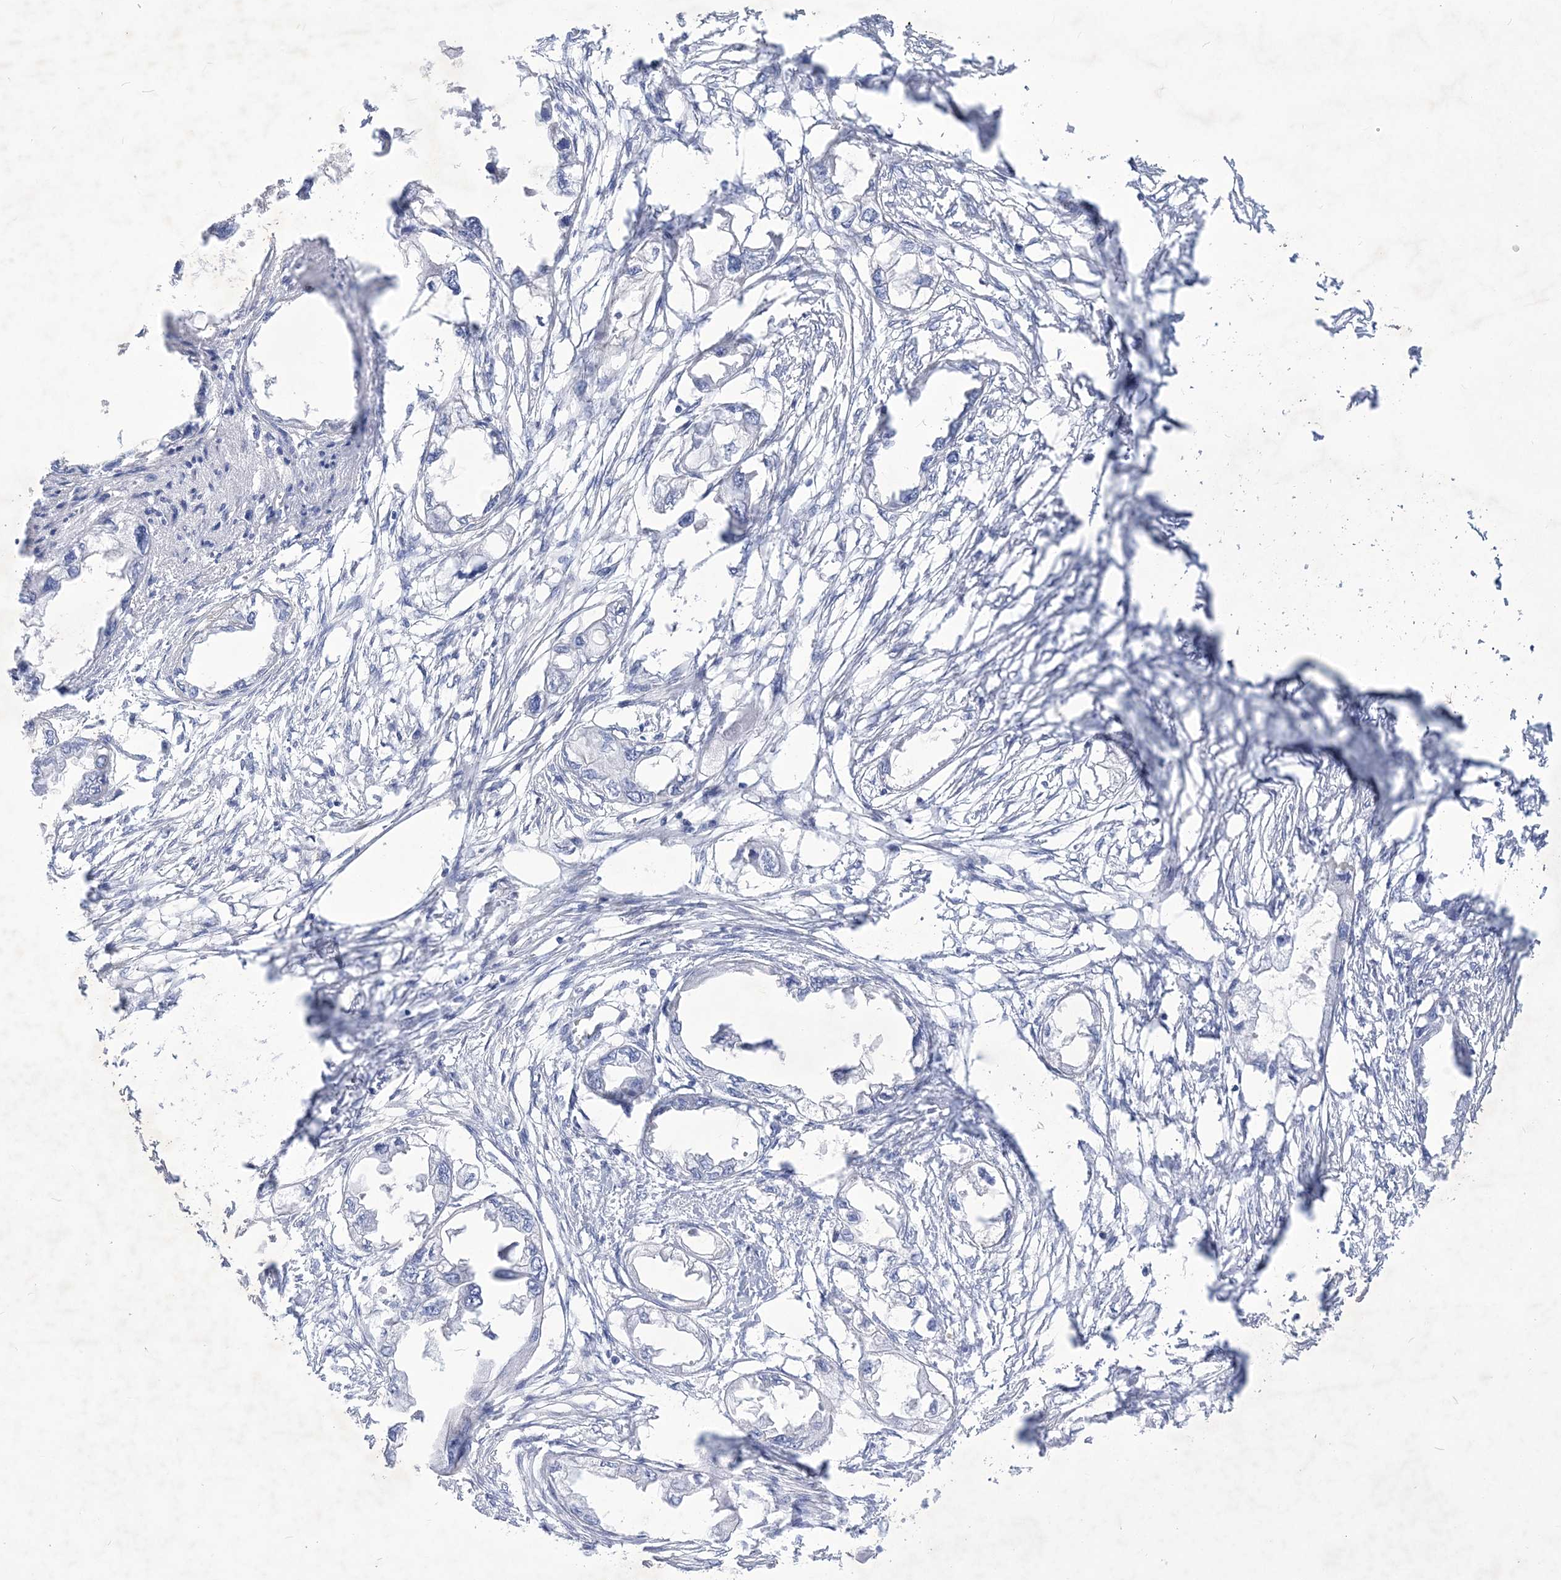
{"staining": {"intensity": "negative", "quantity": "none", "location": "none"}, "tissue": "endometrial cancer", "cell_type": "Tumor cells", "image_type": "cancer", "snomed": [{"axis": "morphology", "description": "Adenocarcinoma, NOS"}, {"axis": "morphology", "description": "Adenocarcinoma, metastatic, NOS"}, {"axis": "topography", "description": "Adipose tissue"}, {"axis": "topography", "description": "Endometrium"}], "caption": "There is no significant positivity in tumor cells of metastatic adenocarcinoma (endometrial).", "gene": "WDR74", "patient": {"sex": "female", "age": 67}}